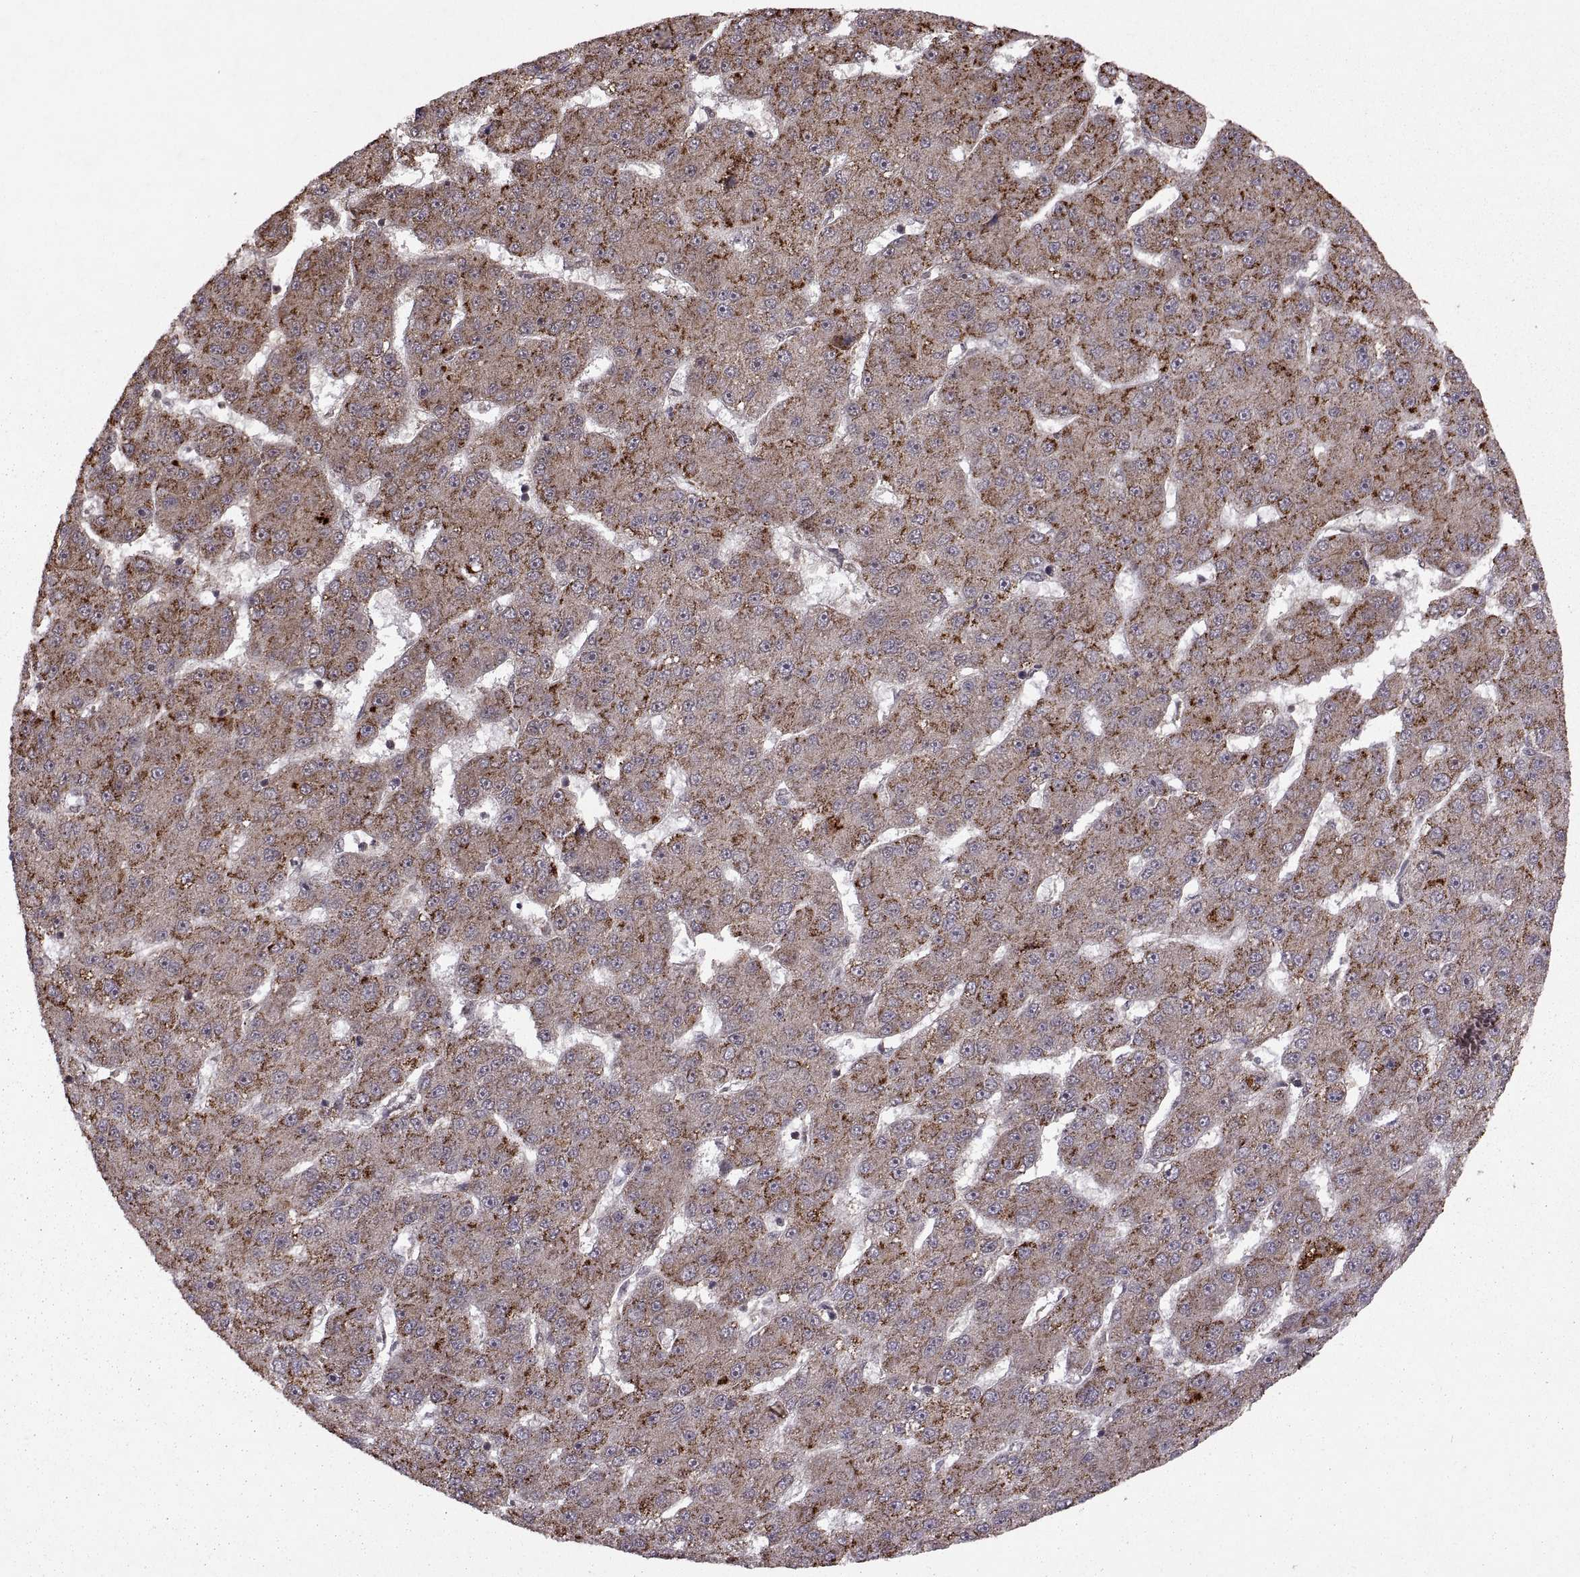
{"staining": {"intensity": "strong", "quantity": ">75%", "location": "cytoplasmic/membranous"}, "tissue": "liver cancer", "cell_type": "Tumor cells", "image_type": "cancer", "snomed": [{"axis": "morphology", "description": "Carcinoma, Hepatocellular, NOS"}, {"axis": "topography", "description": "Liver"}], "caption": "High-power microscopy captured an IHC image of liver hepatocellular carcinoma, revealing strong cytoplasmic/membranous expression in about >75% of tumor cells.", "gene": "PTOV1", "patient": {"sex": "male", "age": 67}}